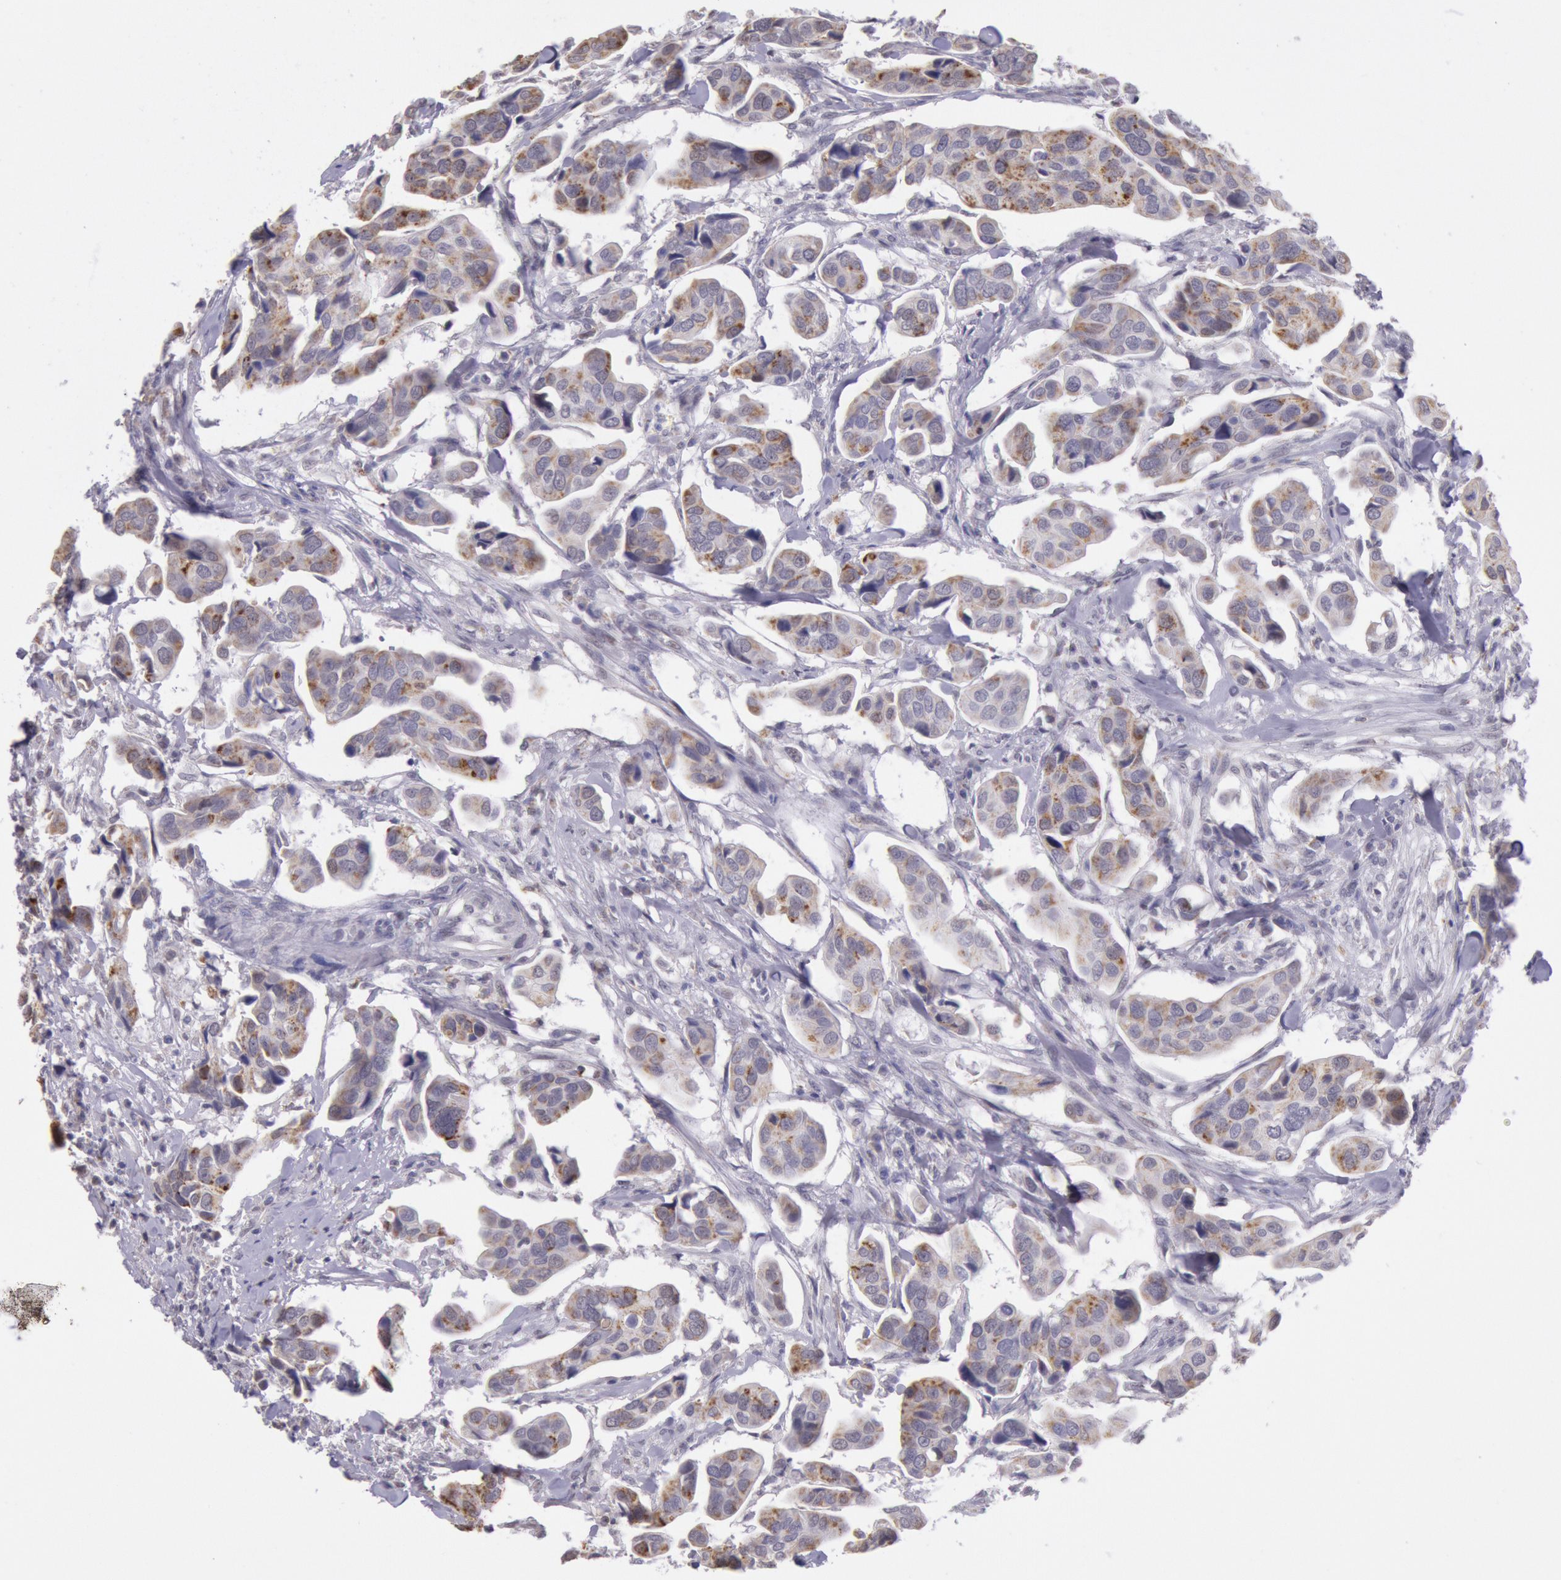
{"staining": {"intensity": "moderate", "quantity": ">75%", "location": "cytoplasmic/membranous"}, "tissue": "urothelial cancer", "cell_type": "Tumor cells", "image_type": "cancer", "snomed": [{"axis": "morphology", "description": "Adenocarcinoma, NOS"}, {"axis": "topography", "description": "Urinary bladder"}], "caption": "Protein expression analysis of adenocarcinoma exhibits moderate cytoplasmic/membranous expression in approximately >75% of tumor cells.", "gene": "FRMD6", "patient": {"sex": "male", "age": 61}}